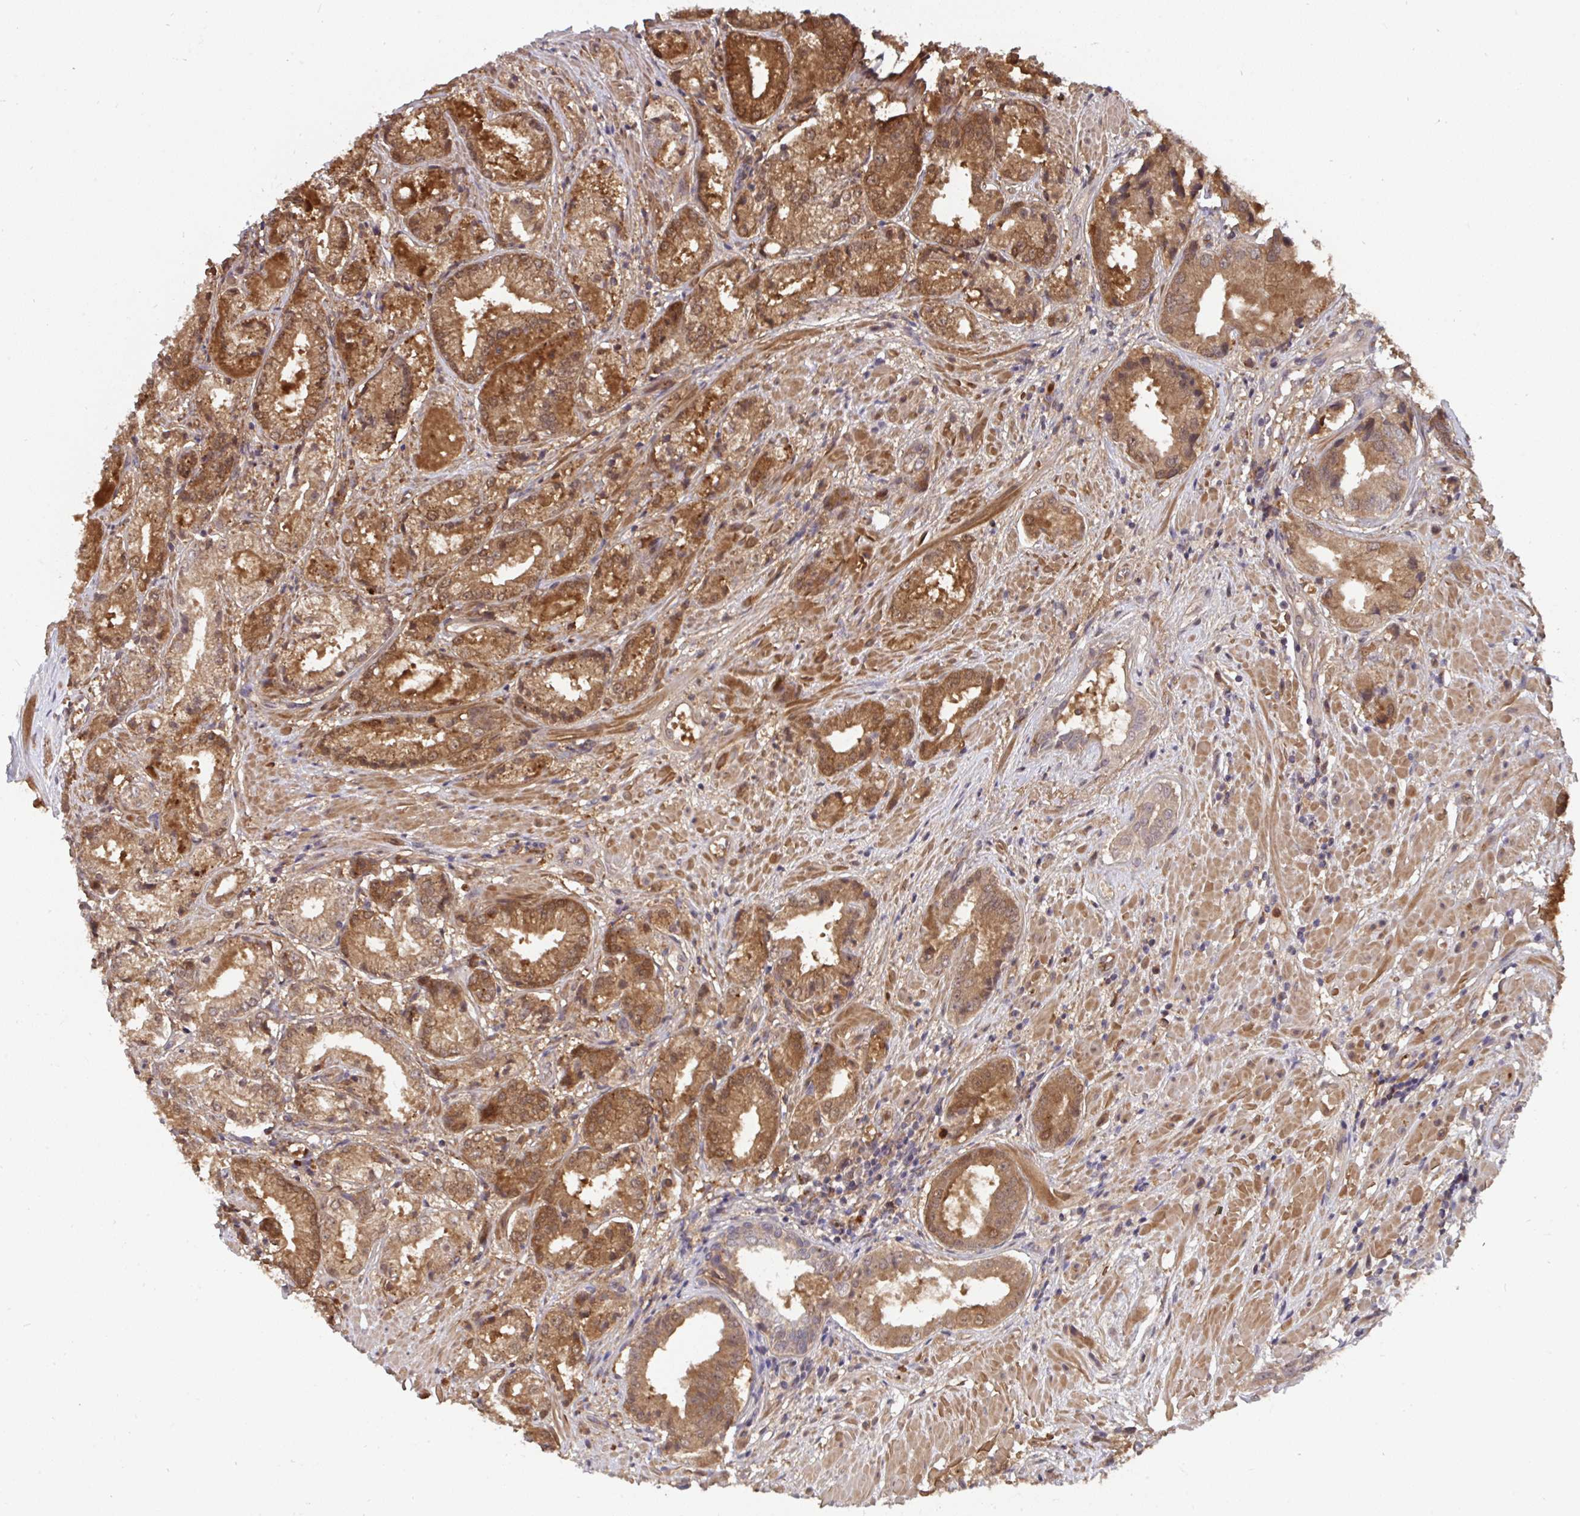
{"staining": {"intensity": "strong", "quantity": ">75%", "location": "cytoplasmic/membranous,nuclear"}, "tissue": "prostate cancer", "cell_type": "Tumor cells", "image_type": "cancer", "snomed": [{"axis": "morphology", "description": "Adenocarcinoma, High grade"}, {"axis": "topography", "description": "Prostate"}], "caption": "Protein staining shows strong cytoplasmic/membranous and nuclear staining in approximately >75% of tumor cells in high-grade adenocarcinoma (prostate). The staining was performed using DAB, with brown indicating positive protein expression. Nuclei are stained blue with hematoxylin.", "gene": "TIGAR", "patient": {"sex": "male", "age": 61}}